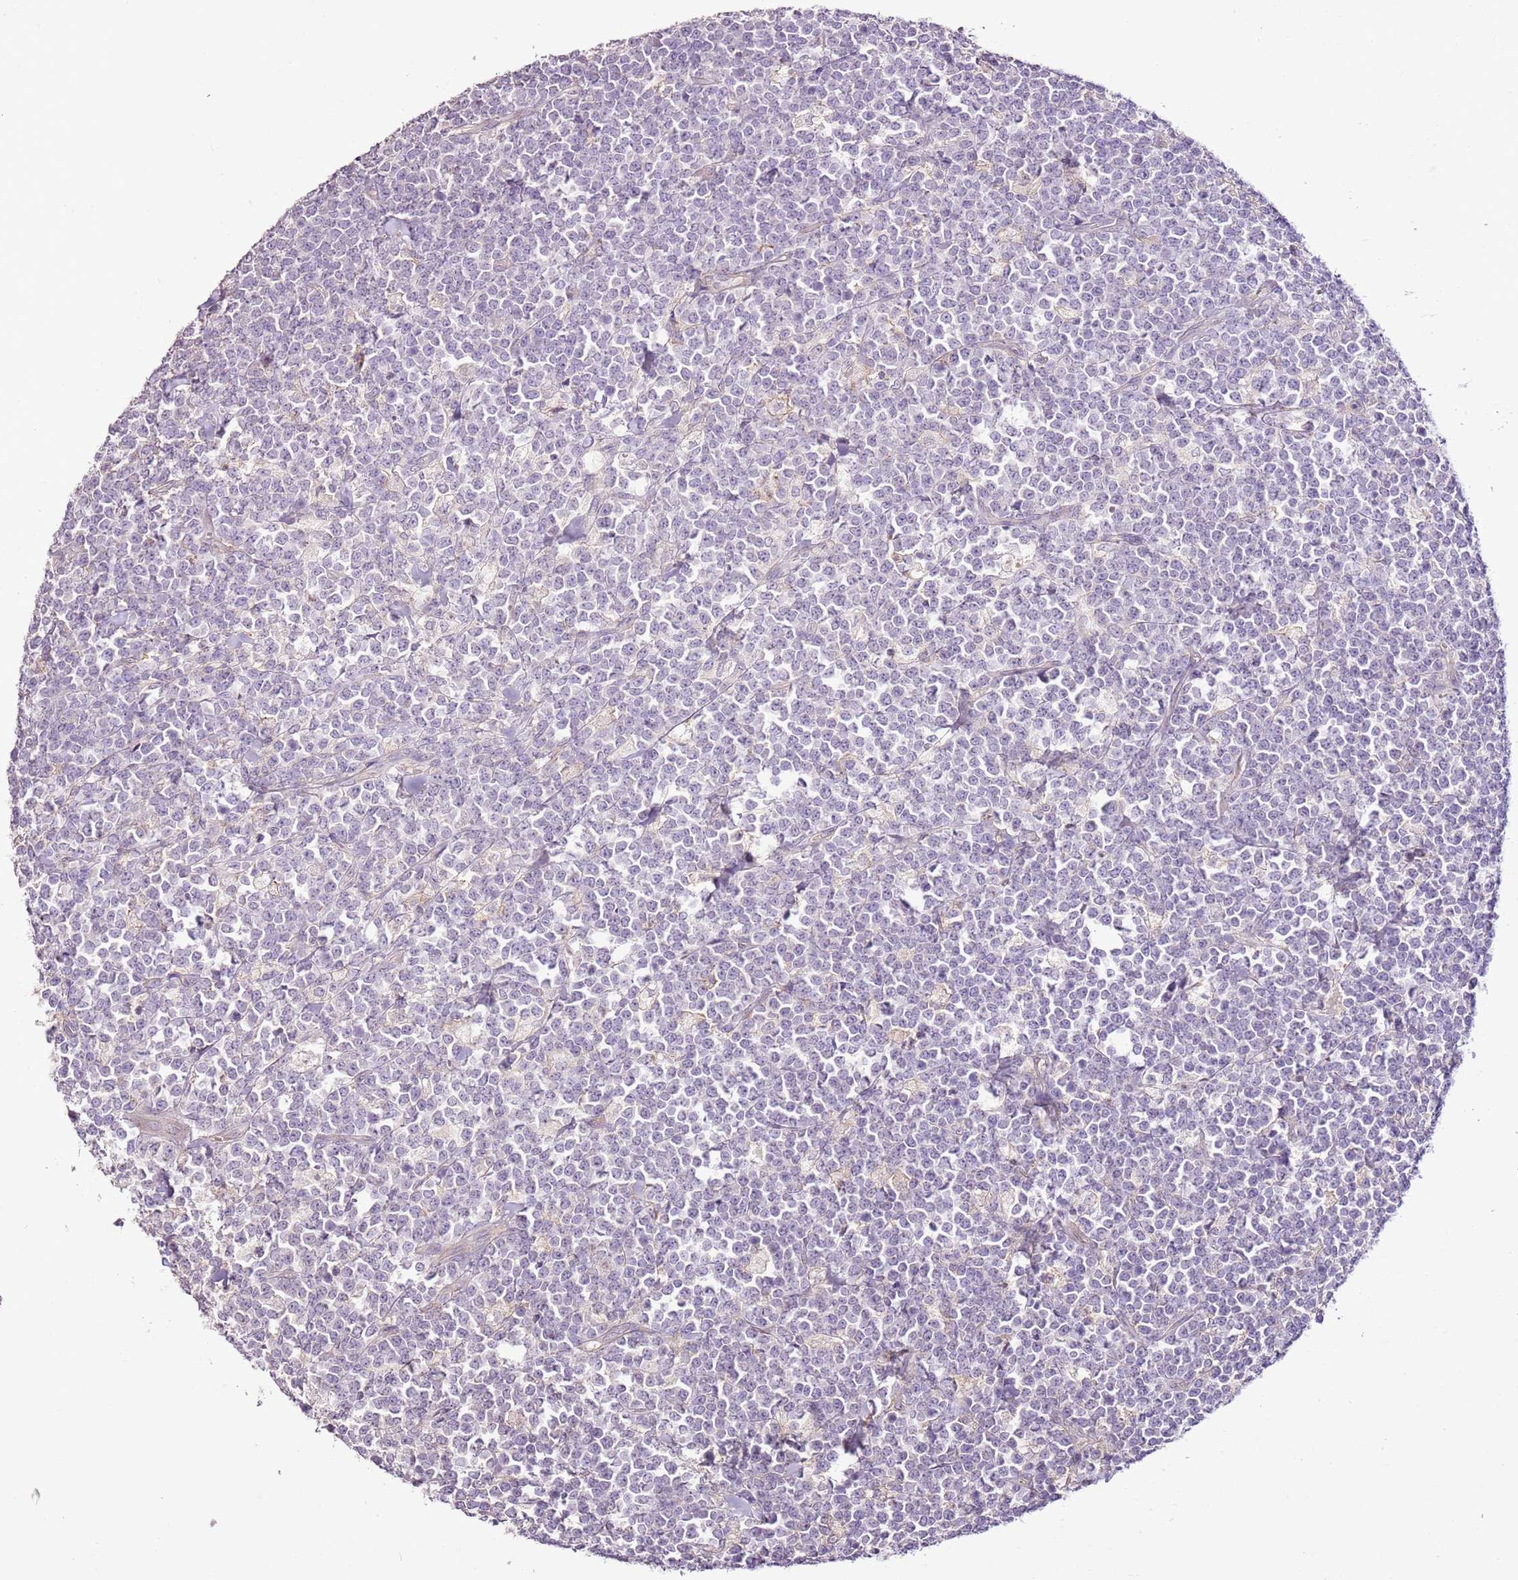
{"staining": {"intensity": "negative", "quantity": "none", "location": "none"}, "tissue": "lymphoma", "cell_type": "Tumor cells", "image_type": "cancer", "snomed": [{"axis": "morphology", "description": "Malignant lymphoma, non-Hodgkin's type, High grade"}, {"axis": "topography", "description": "Small intestine"}, {"axis": "topography", "description": "Colon"}], "caption": "An image of human high-grade malignant lymphoma, non-Hodgkin's type is negative for staining in tumor cells.", "gene": "CMKLR1", "patient": {"sex": "male", "age": 8}}